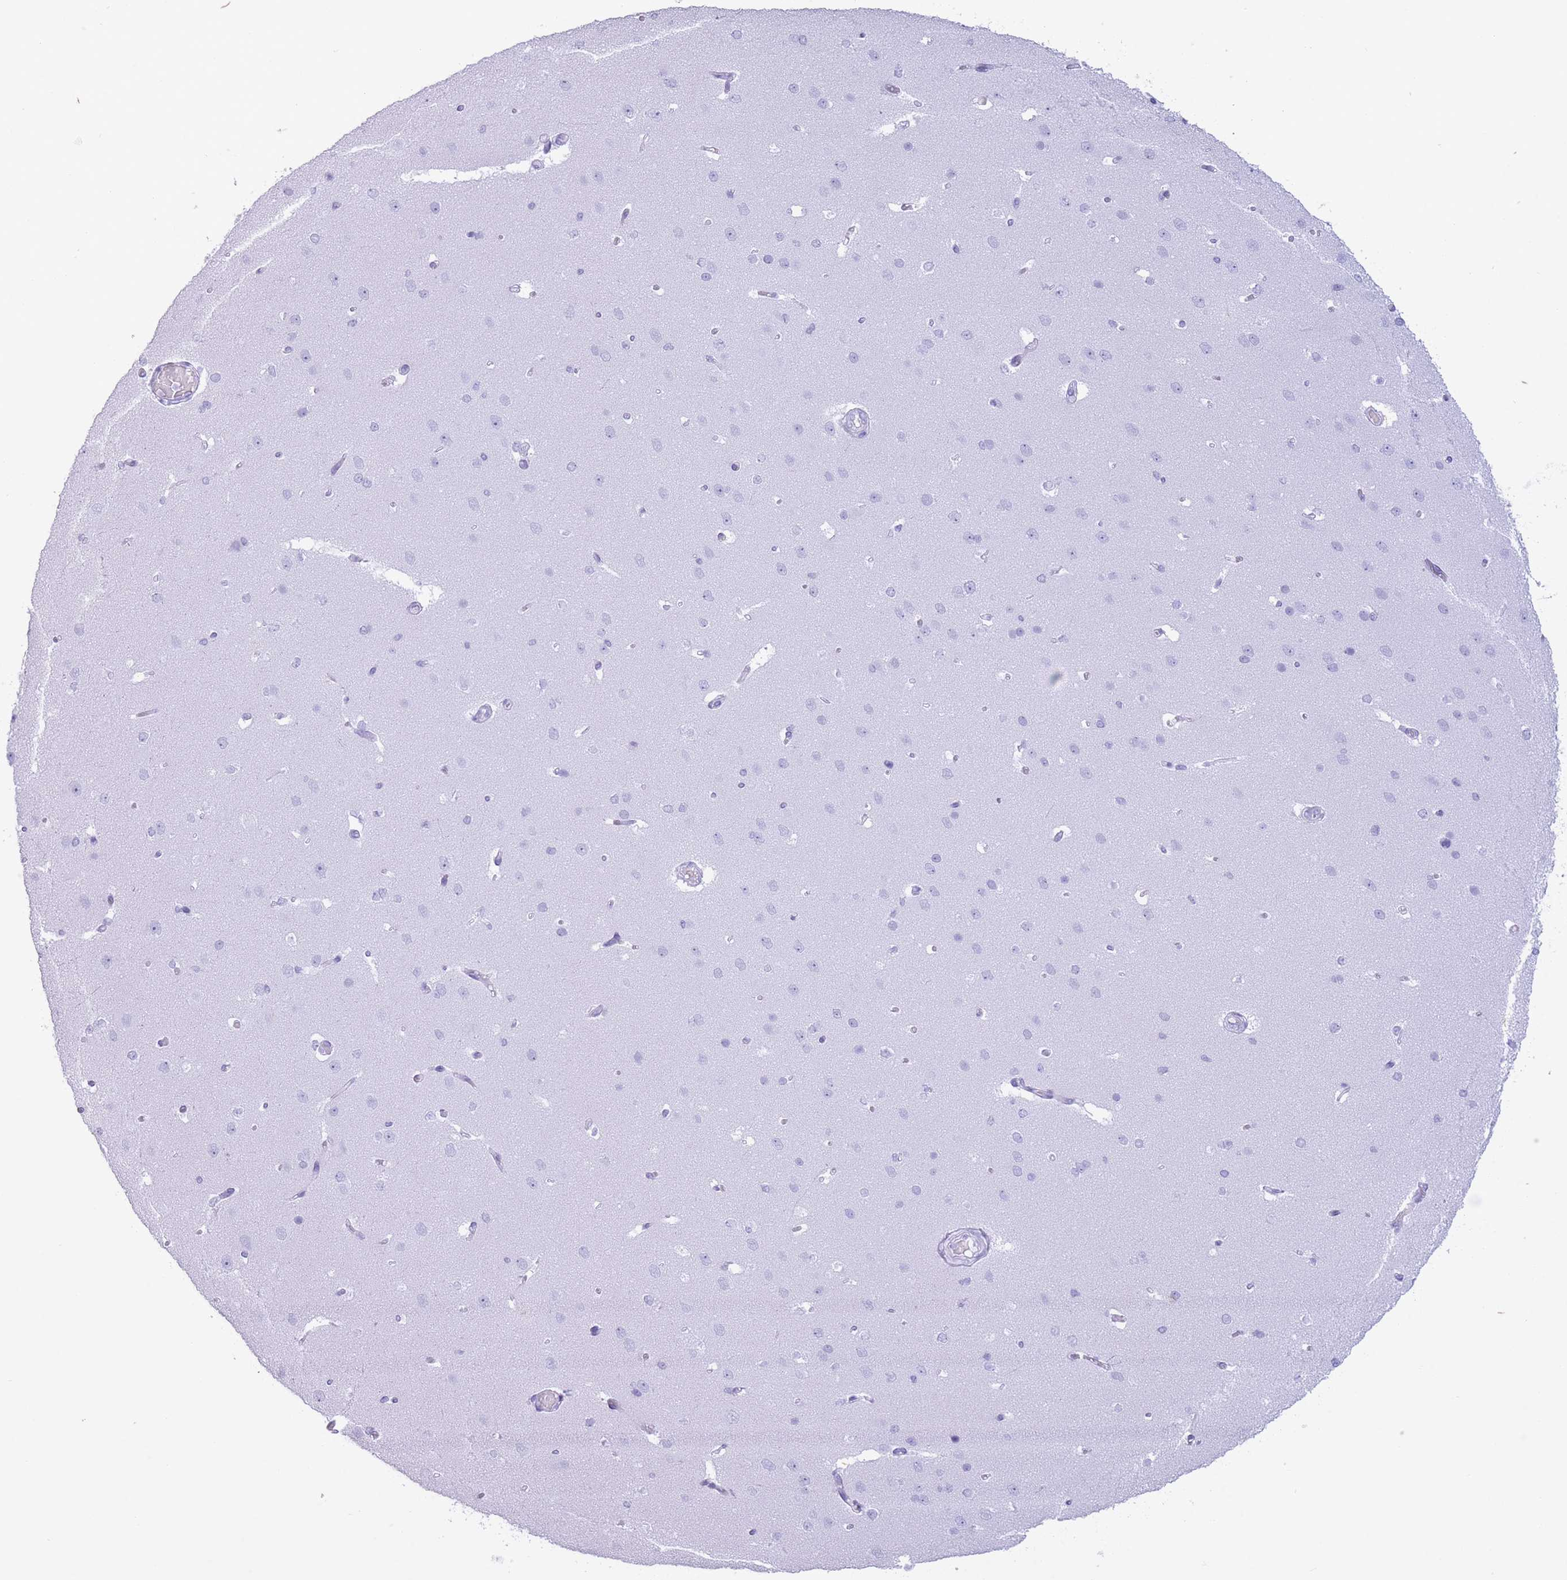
{"staining": {"intensity": "negative", "quantity": "none", "location": "none"}, "tissue": "cerebral cortex", "cell_type": "Endothelial cells", "image_type": "normal", "snomed": [{"axis": "morphology", "description": "Normal tissue, NOS"}, {"axis": "morphology", "description": "Inflammation, NOS"}, {"axis": "topography", "description": "Cerebral cortex"}], "caption": "Endothelial cells show no significant protein staining in benign cerebral cortex. (IHC, brightfield microscopy, high magnification).", "gene": "OR4F16", "patient": {"sex": "male", "age": 6}}